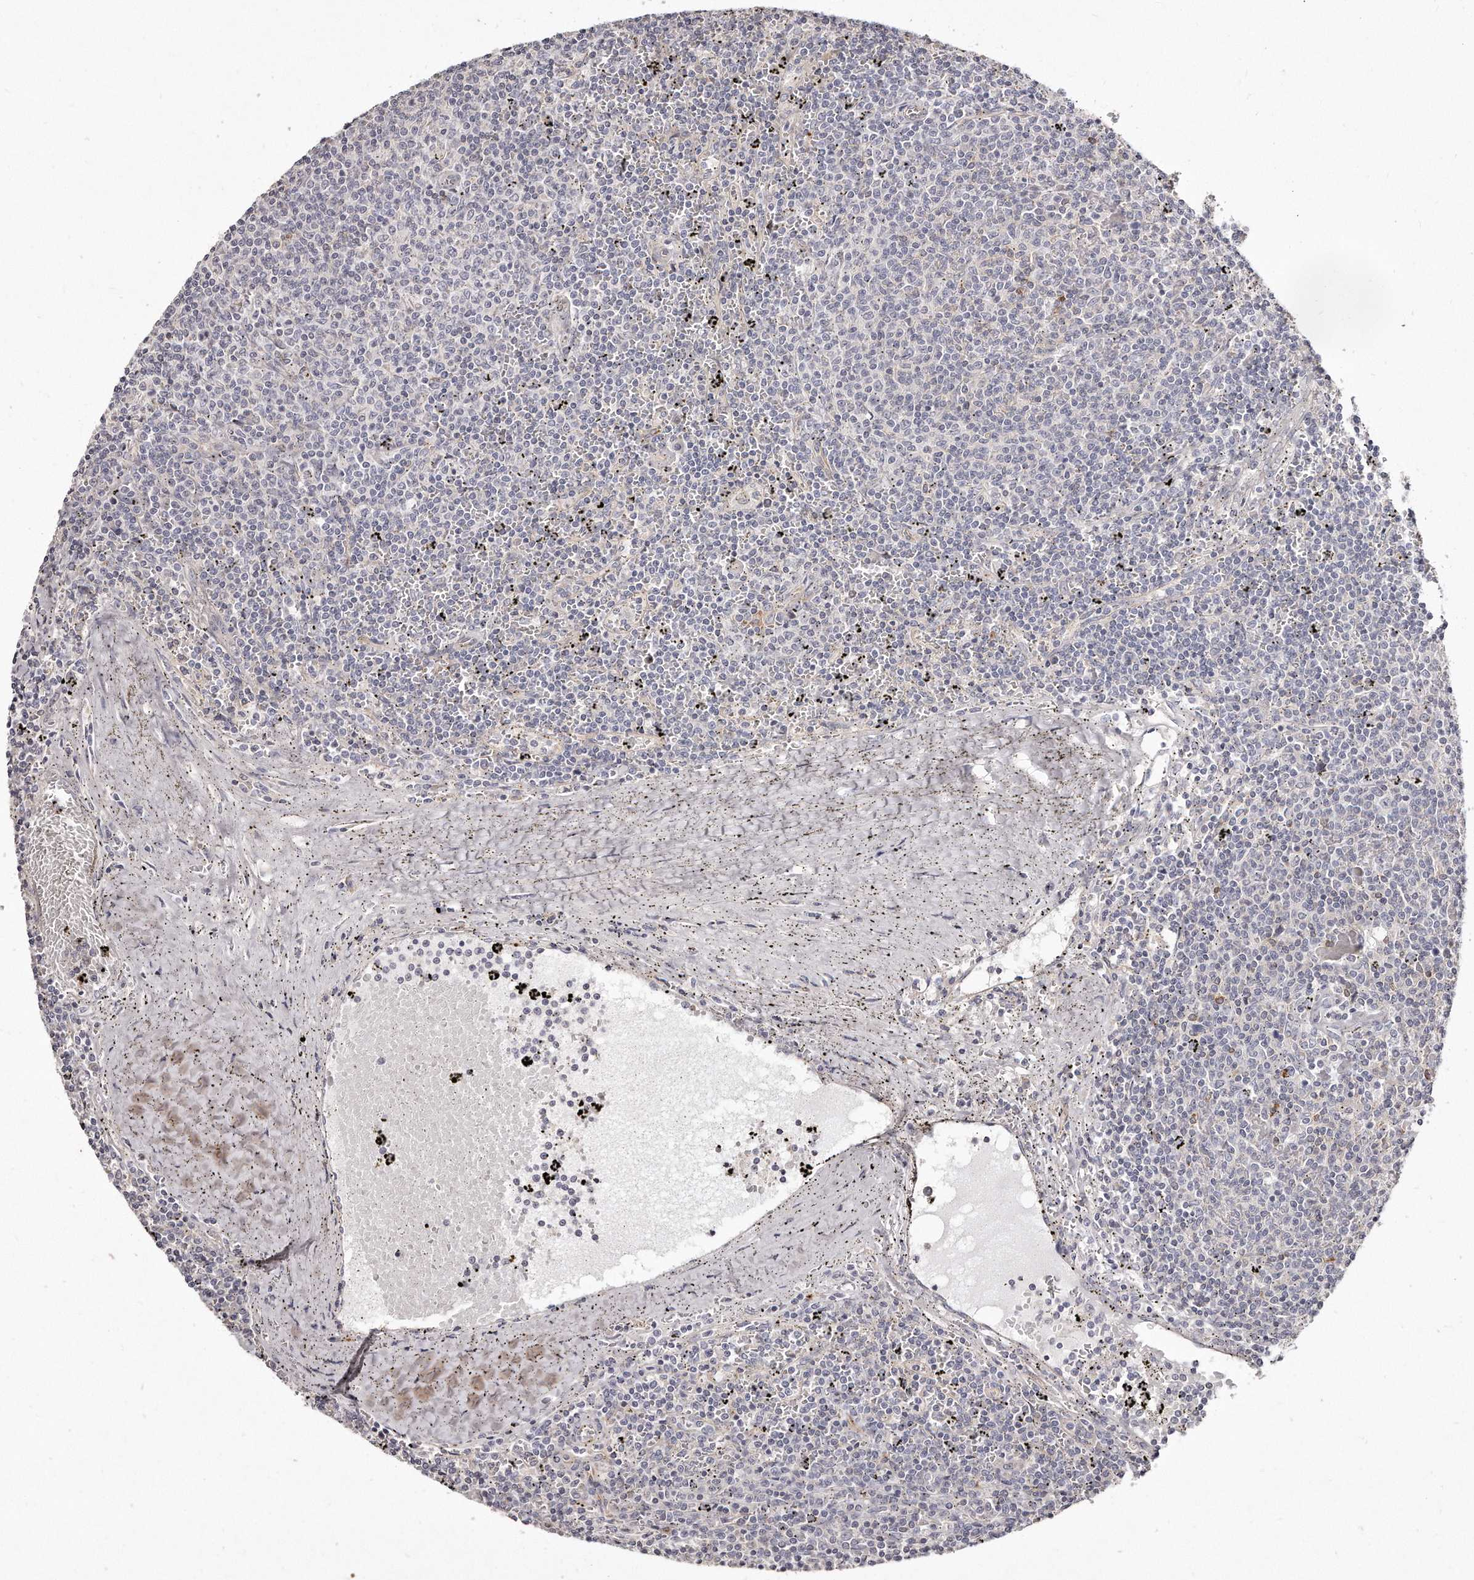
{"staining": {"intensity": "negative", "quantity": "none", "location": "none"}, "tissue": "lymphoma", "cell_type": "Tumor cells", "image_type": "cancer", "snomed": [{"axis": "morphology", "description": "Malignant lymphoma, non-Hodgkin's type, Low grade"}, {"axis": "topography", "description": "Spleen"}], "caption": "Lymphoma stained for a protein using immunohistochemistry (IHC) demonstrates no positivity tumor cells.", "gene": "TTLL4", "patient": {"sex": "female", "age": 50}}